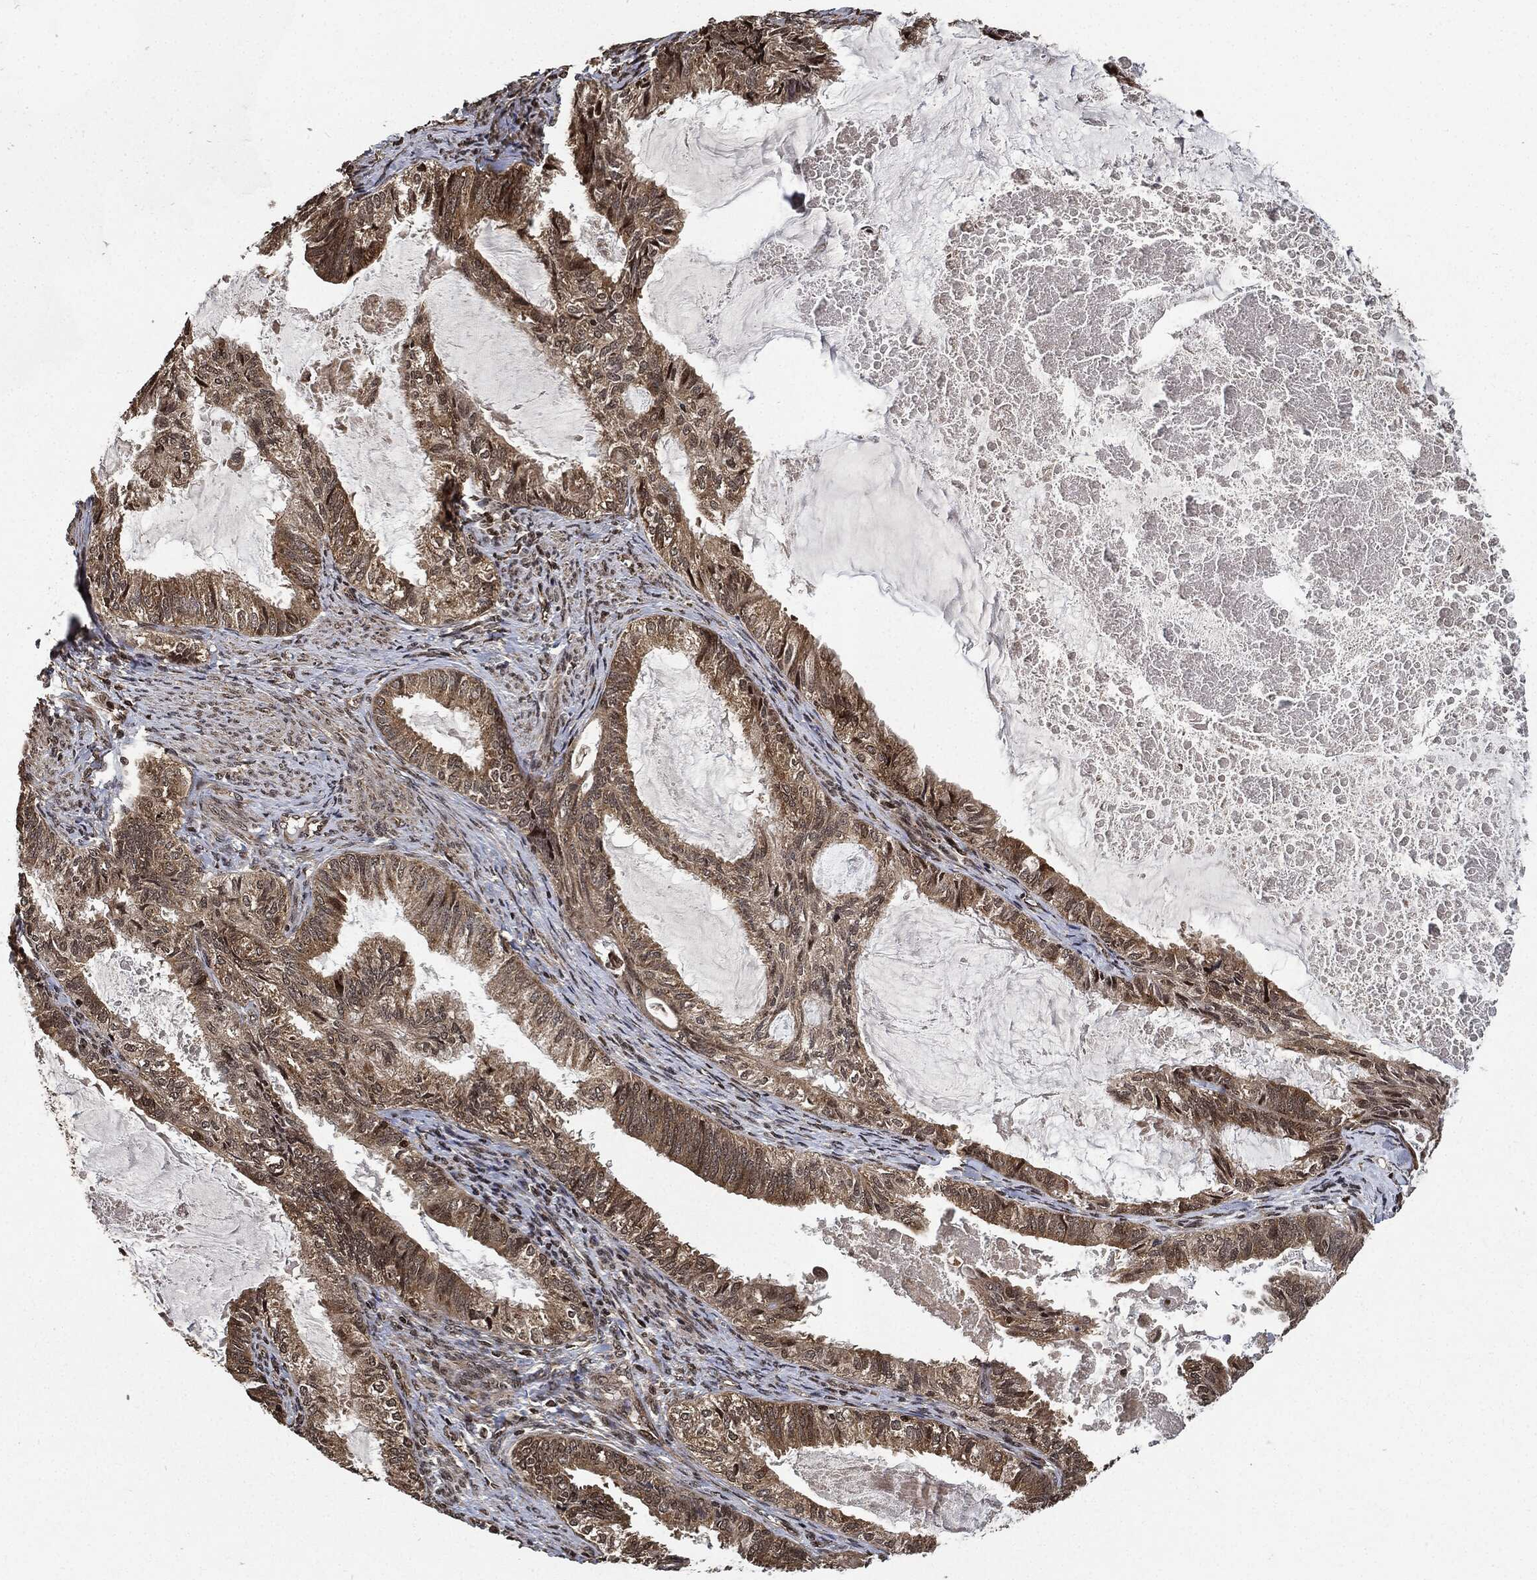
{"staining": {"intensity": "weak", "quantity": ">75%", "location": "cytoplasmic/membranous"}, "tissue": "endometrial cancer", "cell_type": "Tumor cells", "image_type": "cancer", "snomed": [{"axis": "morphology", "description": "Adenocarcinoma, NOS"}, {"axis": "topography", "description": "Endometrium"}], "caption": "Brown immunohistochemical staining in human endometrial cancer (adenocarcinoma) demonstrates weak cytoplasmic/membranous expression in about >75% of tumor cells.", "gene": "PDK1", "patient": {"sex": "female", "age": 86}}